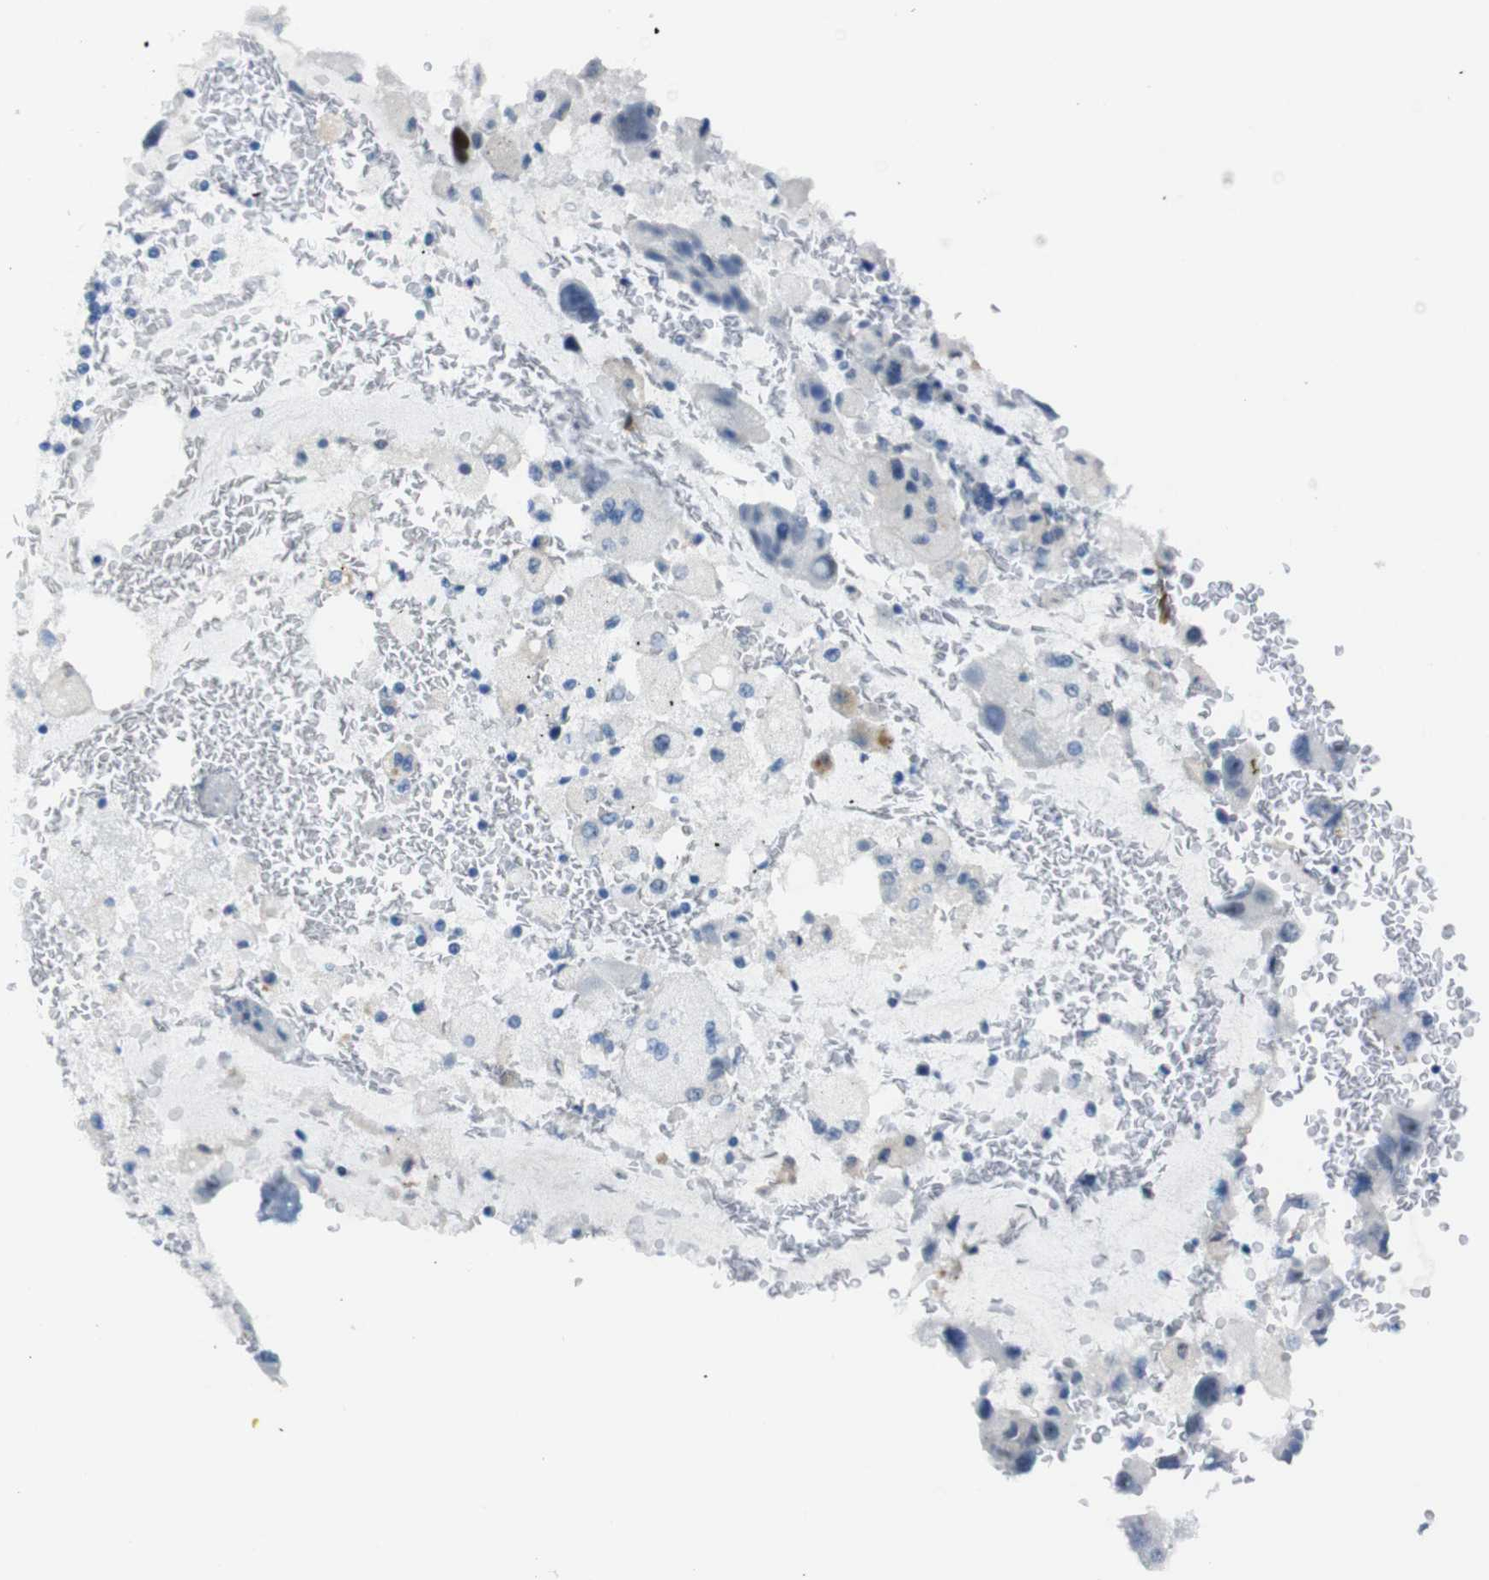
{"staining": {"intensity": "negative", "quantity": "none", "location": "none"}, "tissue": "bronchus", "cell_type": "Respiratory epithelial cells", "image_type": "normal", "snomed": [{"axis": "morphology", "description": "Normal tissue, NOS"}, {"axis": "morphology", "description": "Adenocarcinoma, NOS"}, {"axis": "morphology", "description": "Adenocarcinoma, metastatic, NOS"}, {"axis": "topography", "description": "Lymph node"}, {"axis": "topography", "description": "Bronchus"}, {"axis": "topography", "description": "Lung"}], "caption": "Immunohistochemistry histopathology image of unremarkable bronchus stained for a protein (brown), which shows no staining in respiratory epithelial cells. (Brightfield microscopy of DAB immunohistochemistry at high magnification).", "gene": "HSPA12B", "patient": {"sex": "female", "age": 54}}